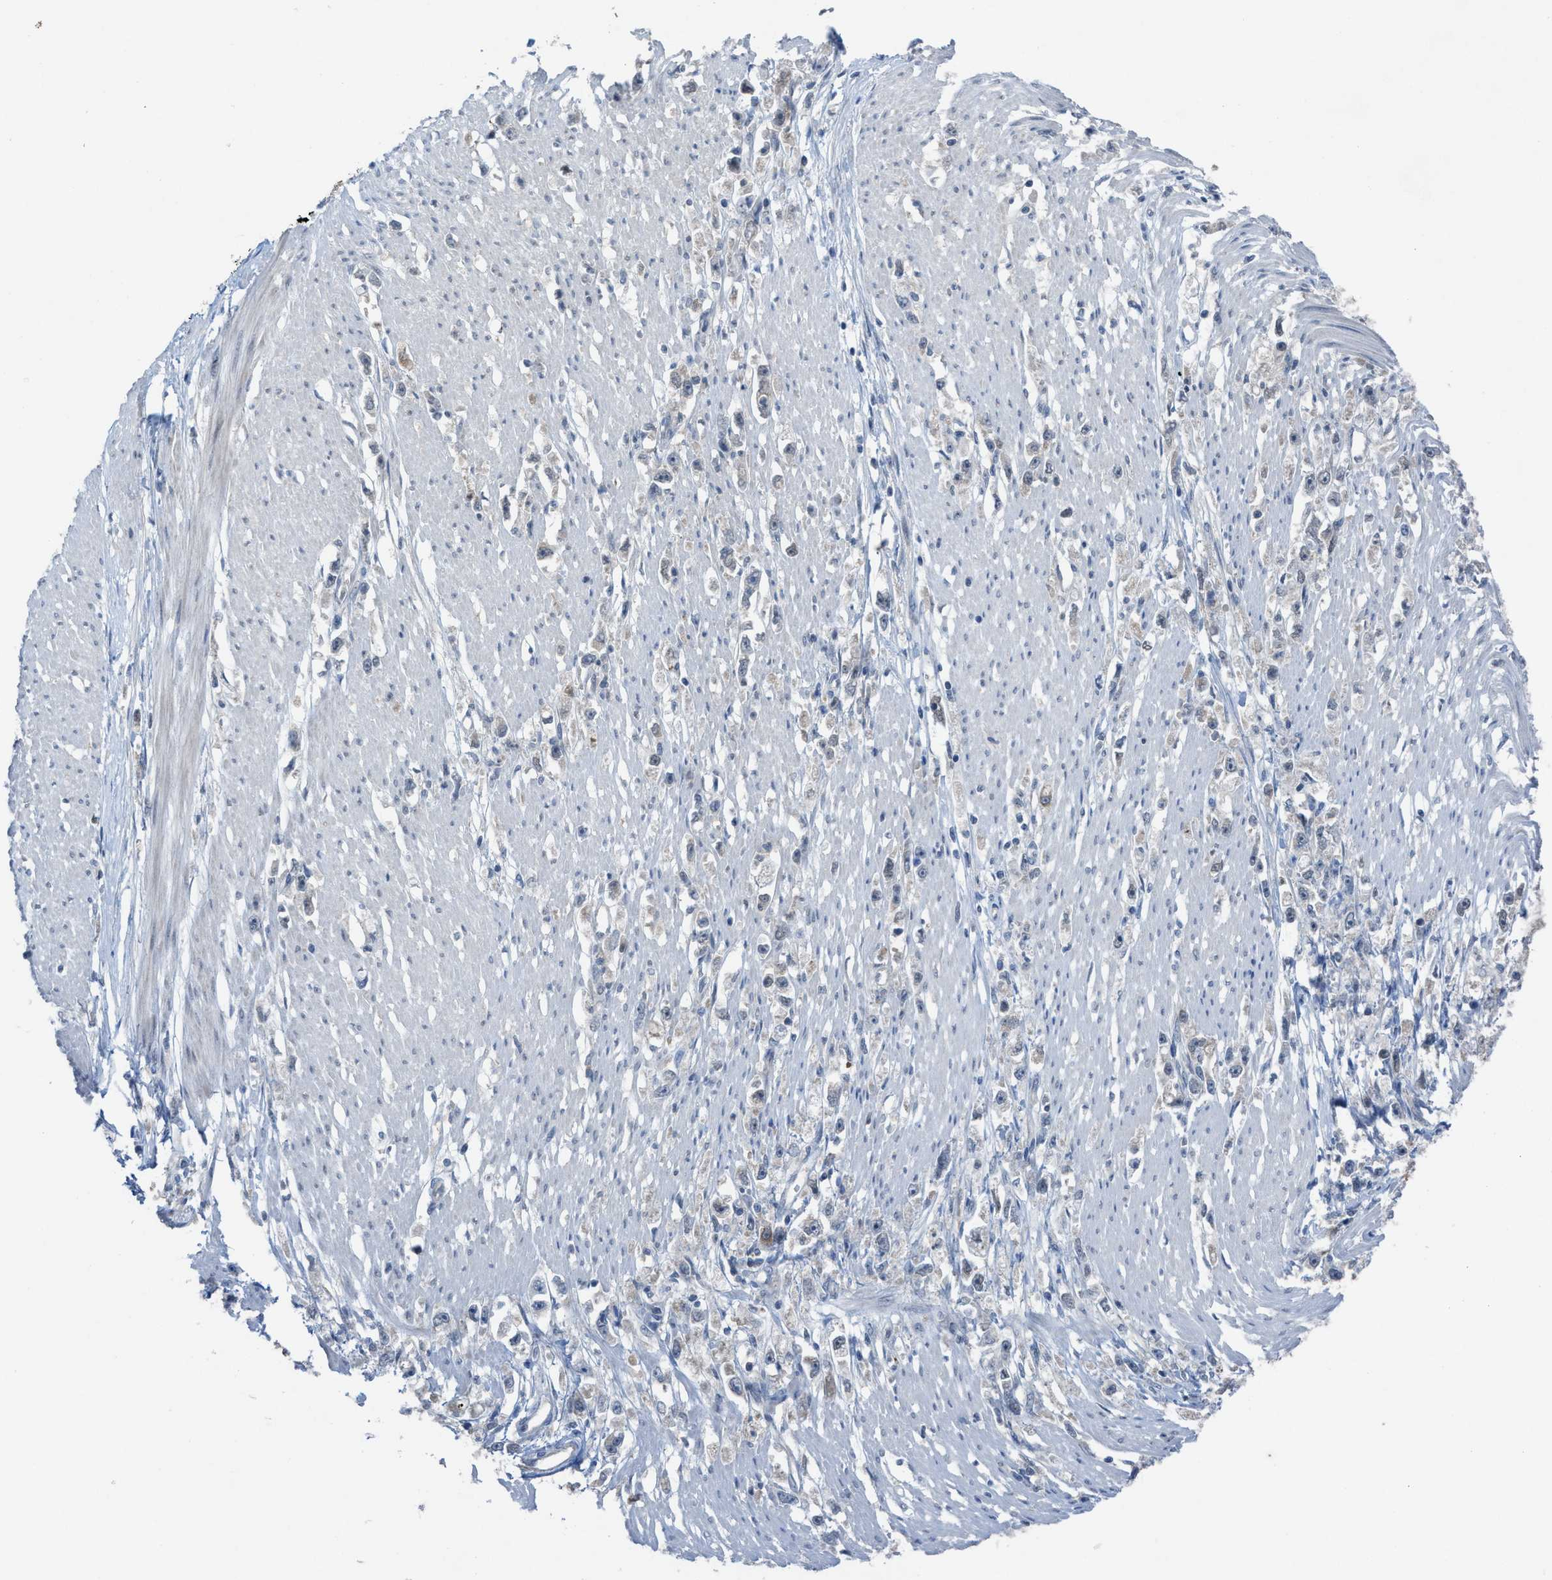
{"staining": {"intensity": "negative", "quantity": "none", "location": "none"}, "tissue": "stomach cancer", "cell_type": "Tumor cells", "image_type": "cancer", "snomed": [{"axis": "morphology", "description": "Adenocarcinoma, NOS"}, {"axis": "topography", "description": "Stomach"}], "caption": "The micrograph shows no staining of tumor cells in adenocarcinoma (stomach). (Stains: DAB (3,3'-diaminobenzidine) IHC with hematoxylin counter stain, Microscopy: brightfield microscopy at high magnification).", "gene": "PLAA", "patient": {"sex": "female", "age": 59}}